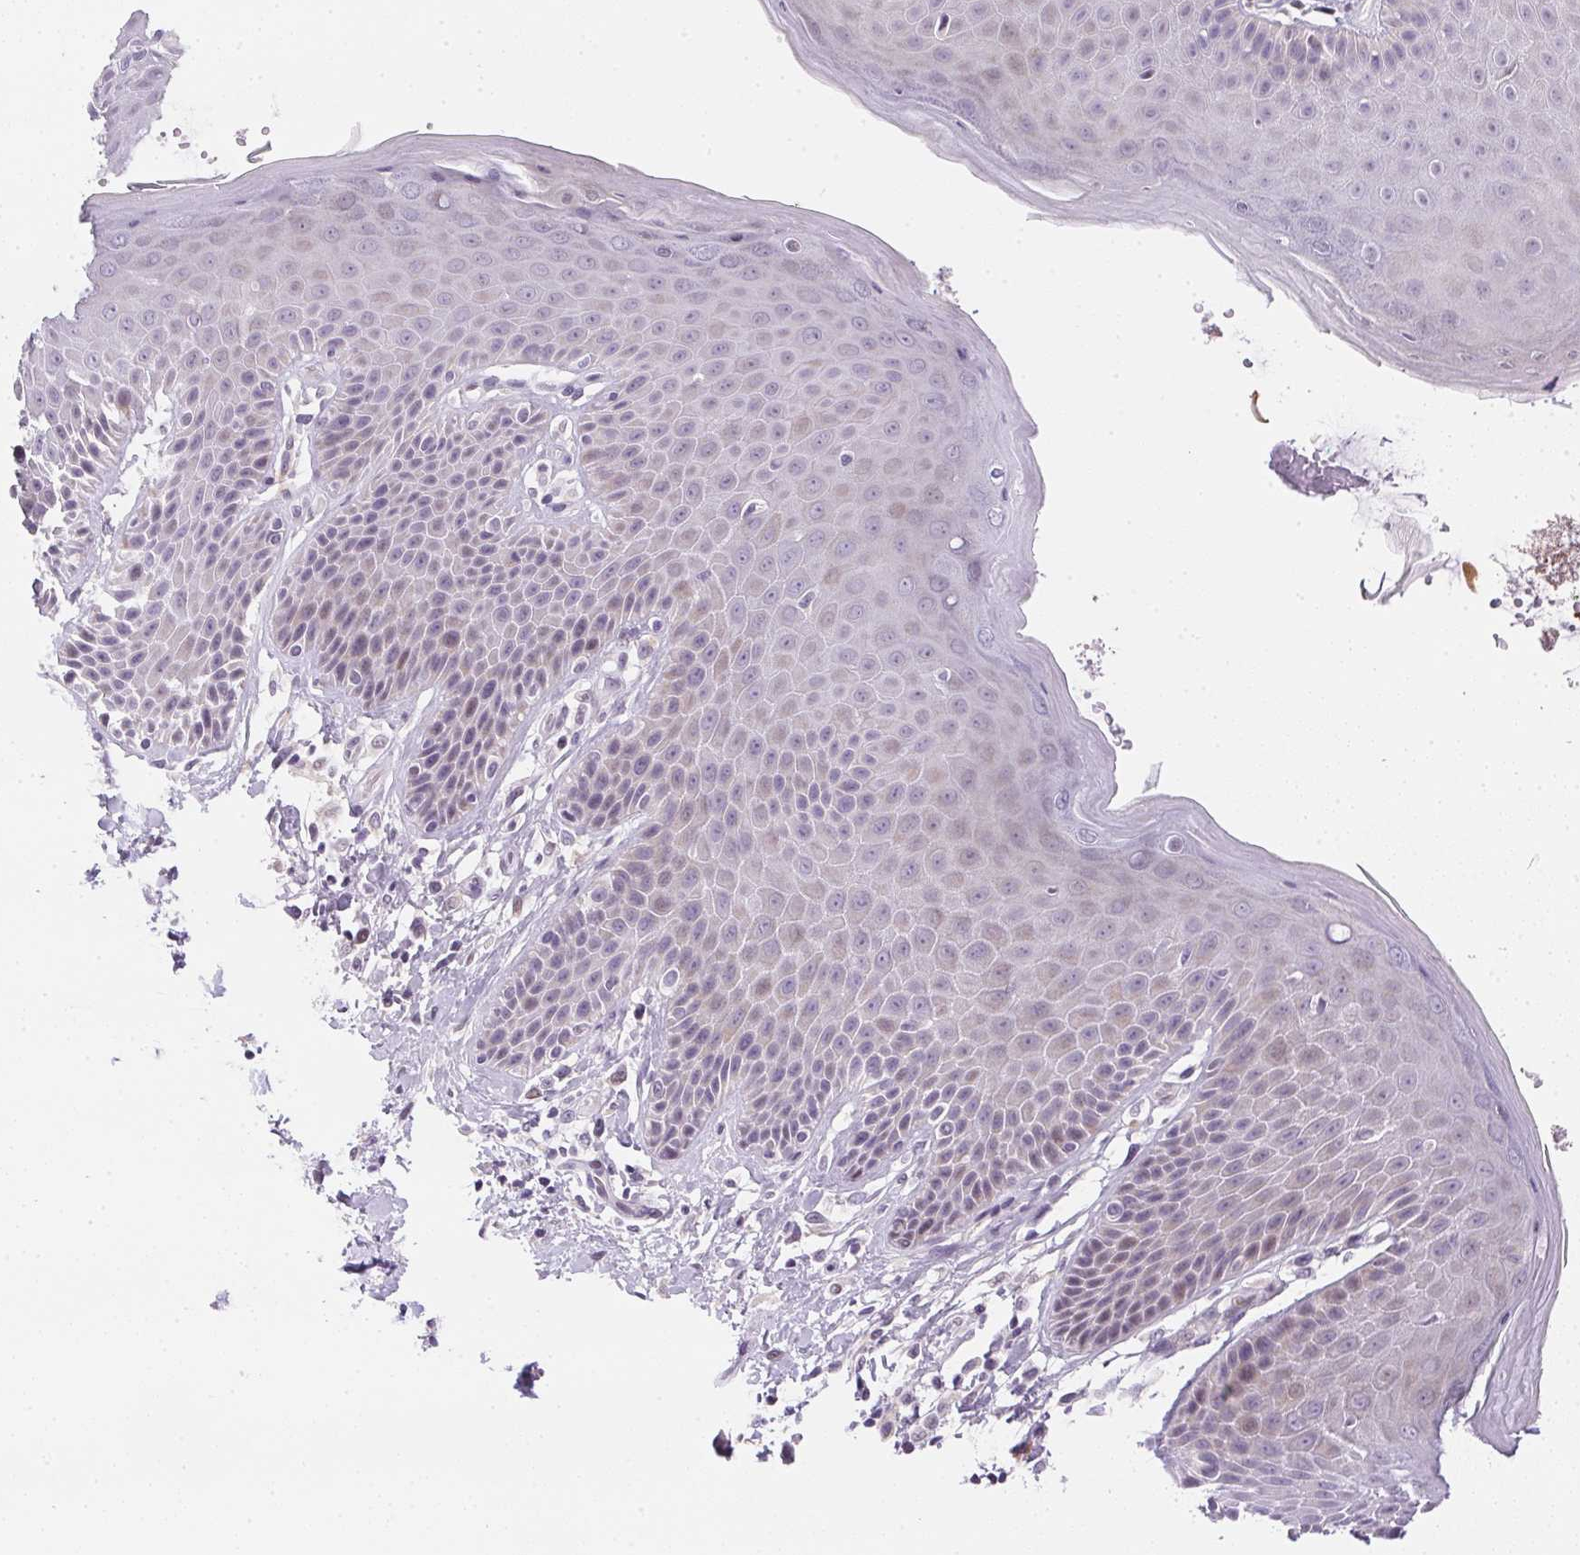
{"staining": {"intensity": "moderate", "quantity": "<25%", "location": "cytoplasmic/membranous"}, "tissue": "skin", "cell_type": "Epidermal cells", "image_type": "normal", "snomed": [{"axis": "morphology", "description": "Normal tissue, NOS"}, {"axis": "topography", "description": "Anal"}, {"axis": "topography", "description": "Peripheral nerve tissue"}], "caption": "Protein expression analysis of benign skin displays moderate cytoplasmic/membranous positivity in approximately <25% of epidermal cells. The staining is performed using DAB brown chromogen to label protein expression. The nuclei are counter-stained blue using hematoxylin.", "gene": "GSDMC", "patient": {"sex": "male", "age": 51}}